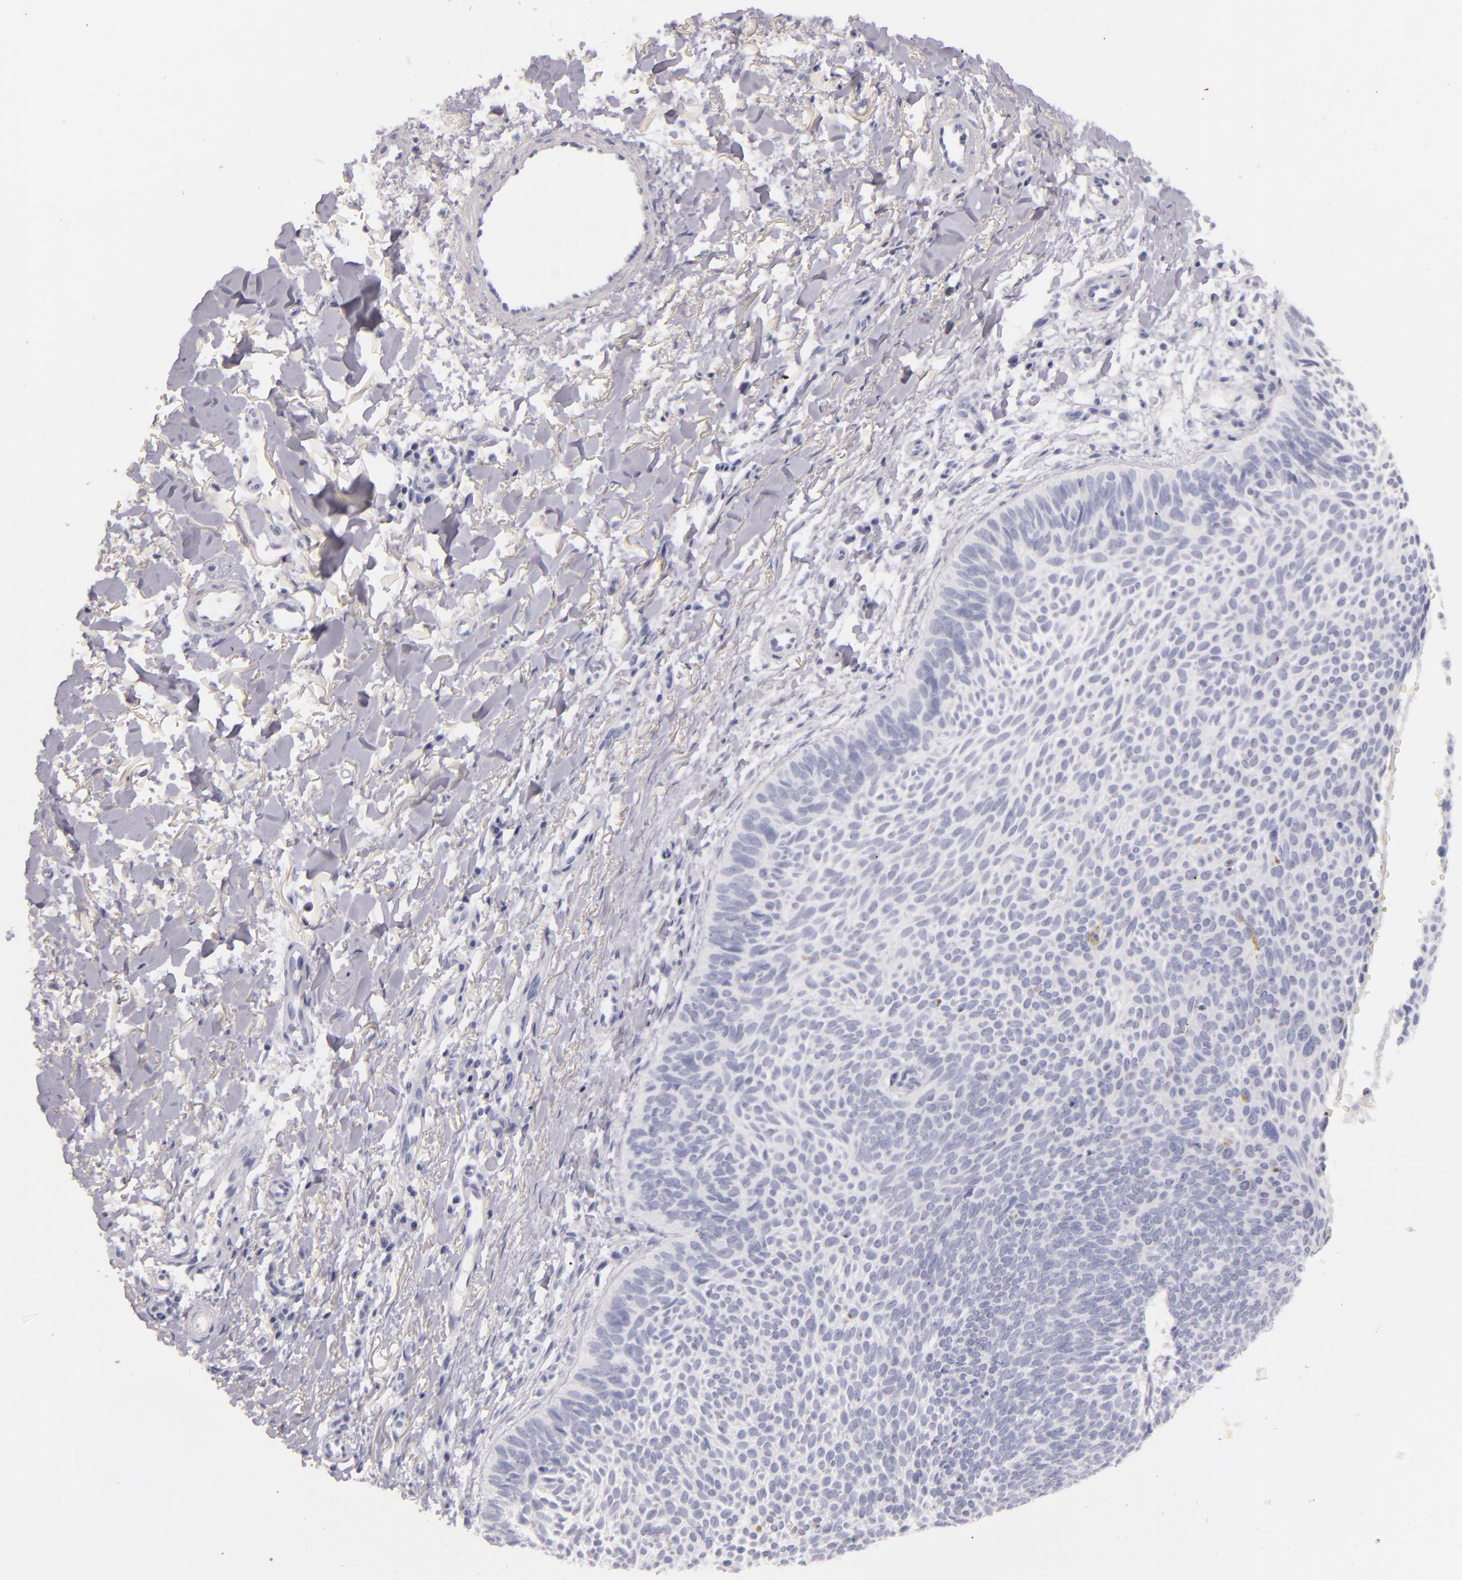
{"staining": {"intensity": "negative", "quantity": "none", "location": "none"}, "tissue": "skin cancer", "cell_type": "Tumor cells", "image_type": "cancer", "snomed": [{"axis": "morphology", "description": "Basal cell carcinoma"}, {"axis": "topography", "description": "Skin"}], "caption": "High magnification brightfield microscopy of skin cancer (basal cell carcinoma) stained with DAB (brown) and counterstained with hematoxylin (blue): tumor cells show no significant expression.", "gene": "FABP1", "patient": {"sex": "male", "age": 84}}